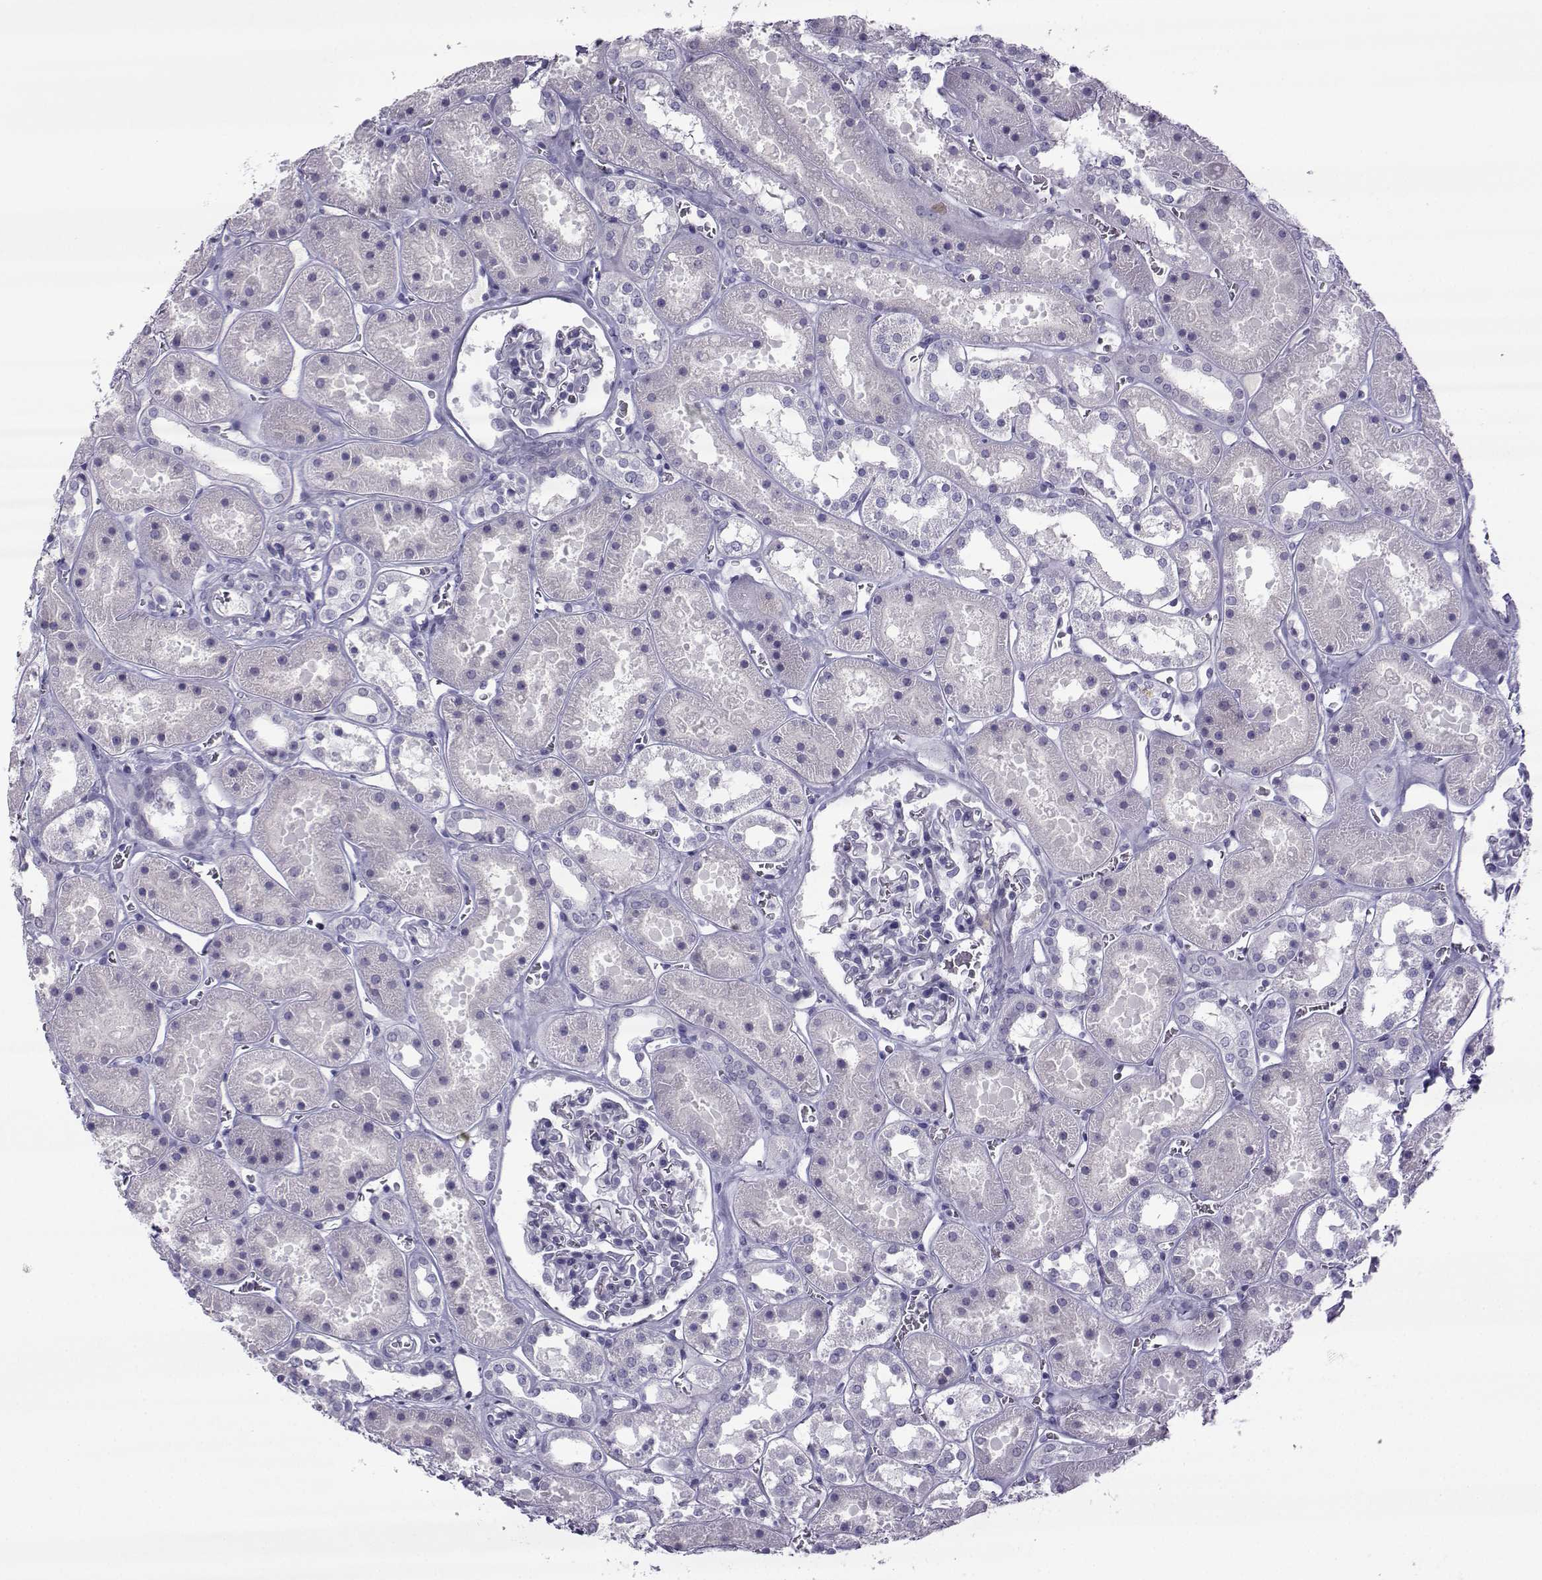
{"staining": {"intensity": "negative", "quantity": "none", "location": "none"}, "tissue": "kidney", "cell_type": "Cells in glomeruli", "image_type": "normal", "snomed": [{"axis": "morphology", "description": "Normal tissue, NOS"}, {"axis": "topography", "description": "Kidney"}], "caption": "IHC micrograph of unremarkable kidney: human kidney stained with DAB (3,3'-diaminobenzidine) displays no significant protein expression in cells in glomeruli.", "gene": "ARMC2", "patient": {"sex": "female", "age": 41}}